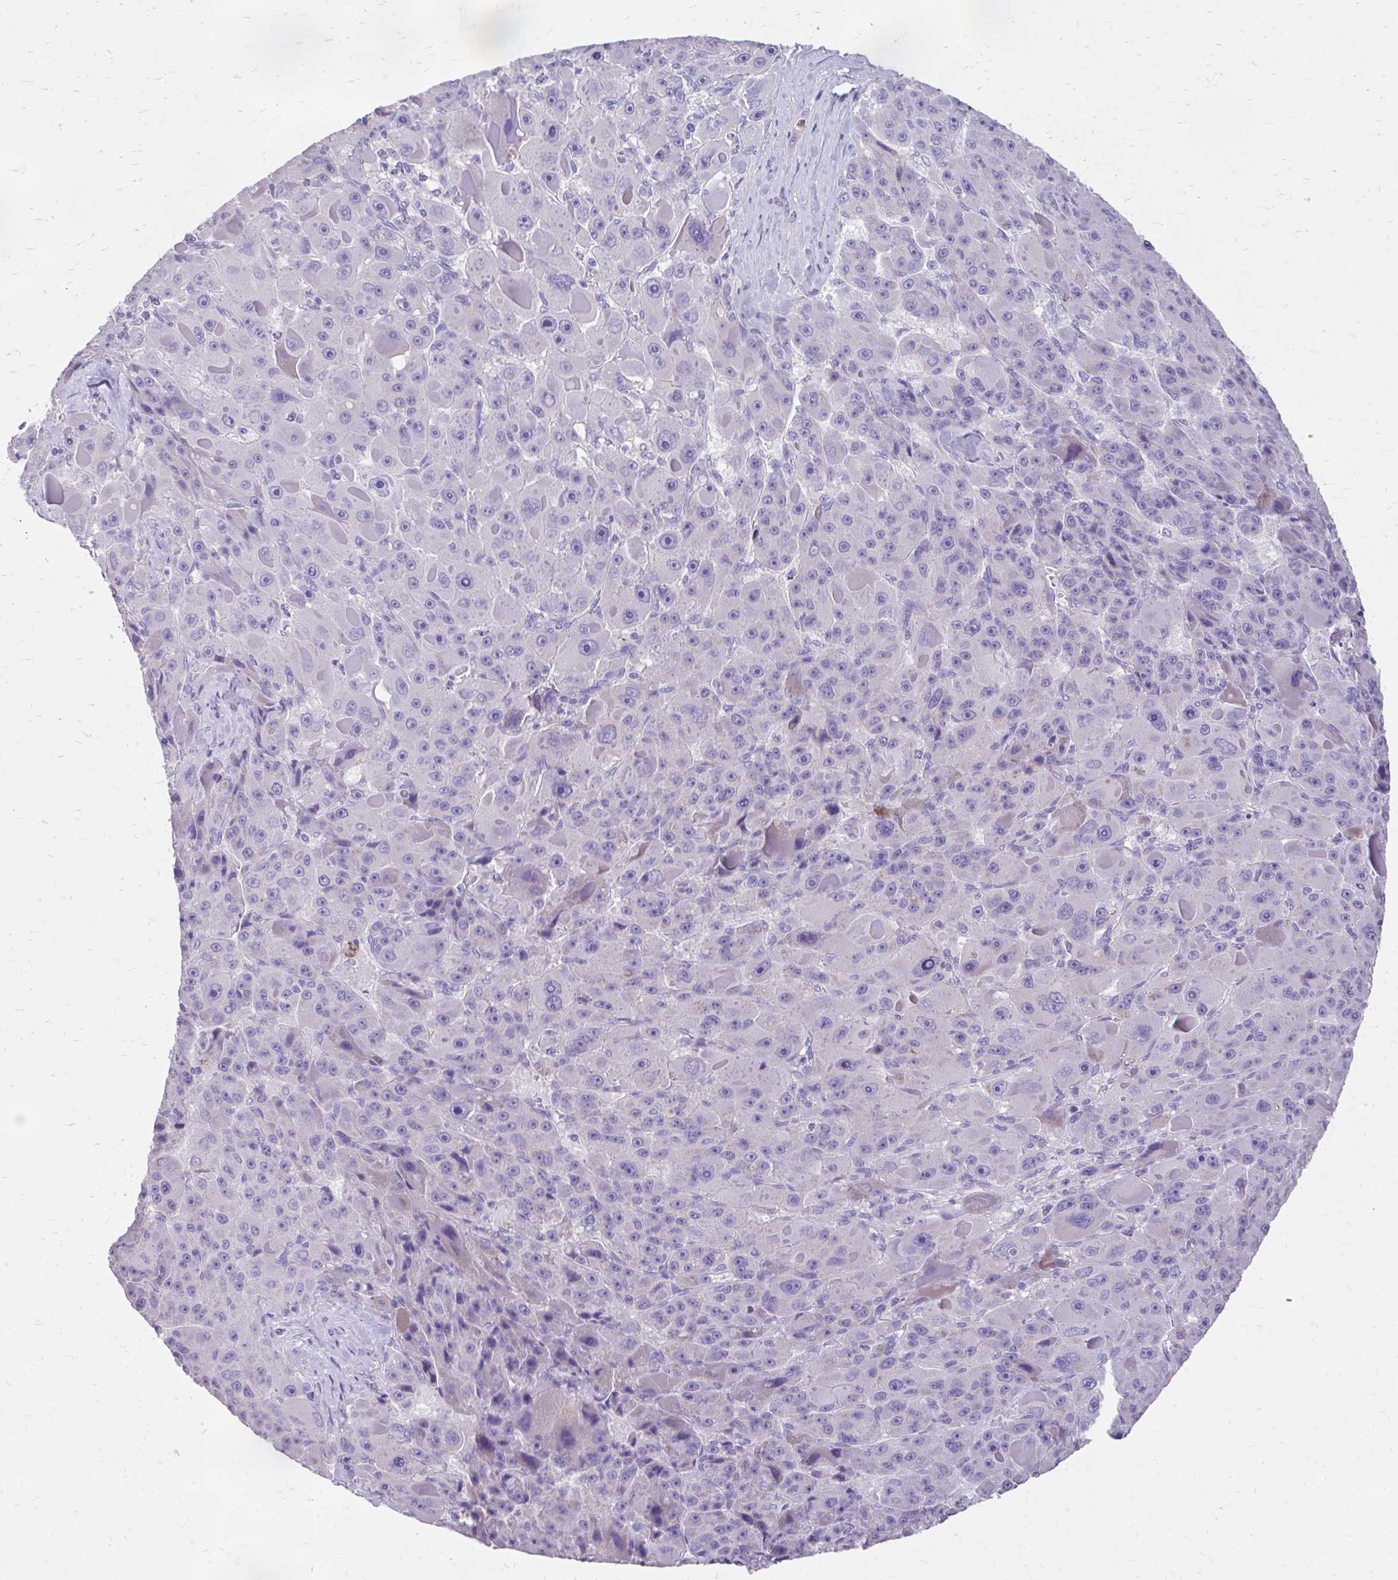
{"staining": {"intensity": "negative", "quantity": "none", "location": "none"}, "tissue": "liver cancer", "cell_type": "Tumor cells", "image_type": "cancer", "snomed": [{"axis": "morphology", "description": "Carcinoma, Hepatocellular, NOS"}, {"axis": "topography", "description": "Liver"}], "caption": "The image shows no staining of tumor cells in hepatocellular carcinoma (liver).", "gene": "CFH", "patient": {"sex": "male", "age": 76}}